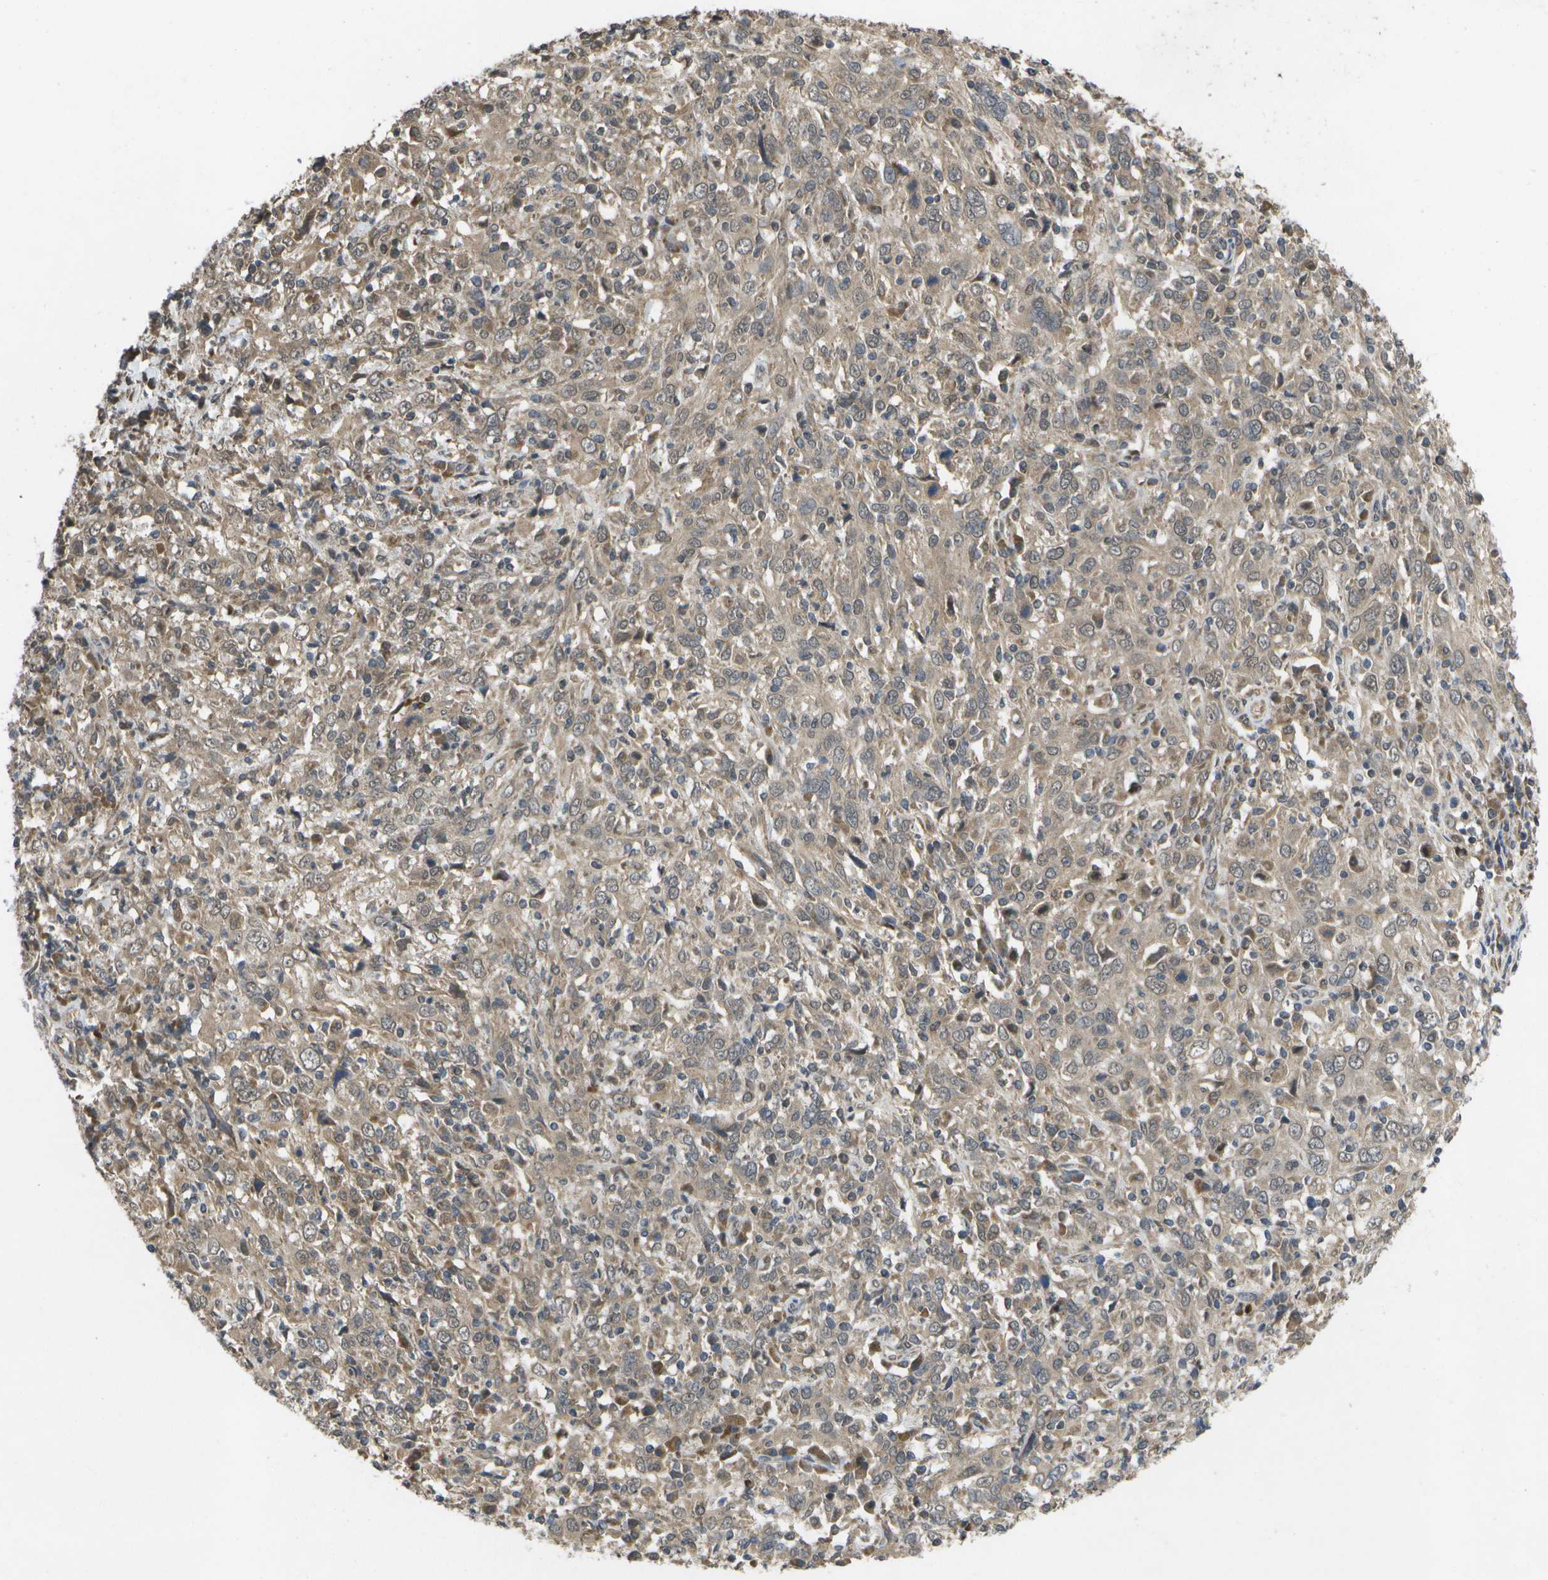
{"staining": {"intensity": "weak", "quantity": ">75%", "location": "cytoplasmic/membranous"}, "tissue": "cervical cancer", "cell_type": "Tumor cells", "image_type": "cancer", "snomed": [{"axis": "morphology", "description": "Squamous cell carcinoma, NOS"}, {"axis": "topography", "description": "Cervix"}], "caption": "Tumor cells reveal low levels of weak cytoplasmic/membranous expression in about >75% of cells in human cervical squamous cell carcinoma.", "gene": "ALAS1", "patient": {"sex": "female", "age": 46}}